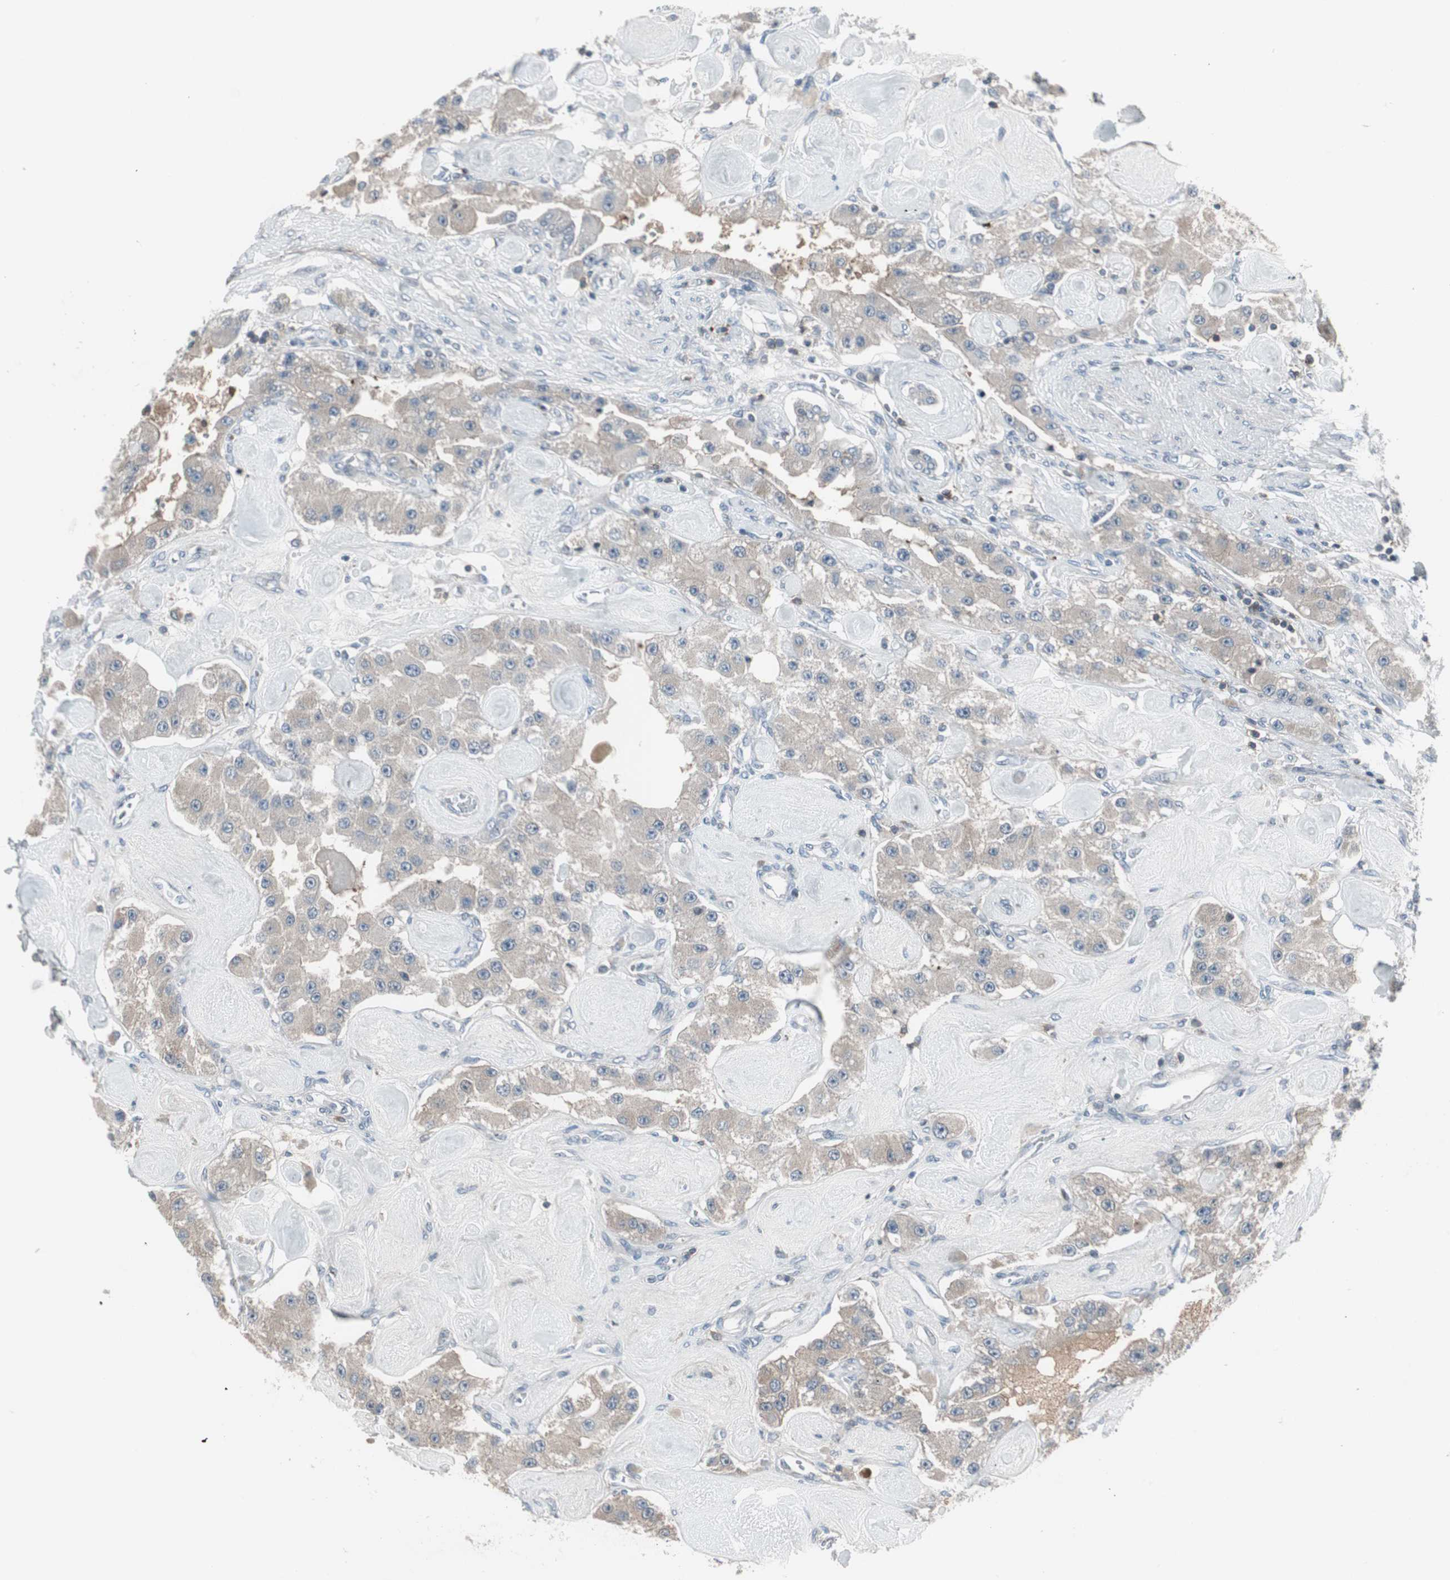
{"staining": {"intensity": "weak", "quantity": ">75%", "location": "cytoplasmic/membranous"}, "tissue": "carcinoid", "cell_type": "Tumor cells", "image_type": "cancer", "snomed": [{"axis": "morphology", "description": "Carcinoid, malignant, NOS"}, {"axis": "topography", "description": "Pancreas"}], "caption": "The image shows immunohistochemical staining of carcinoid. There is weak cytoplasmic/membranous staining is seen in approximately >75% of tumor cells. The staining was performed using DAB, with brown indicating positive protein expression. Nuclei are stained blue with hematoxylin.", "gene": "ZSCAN32", "patient": {"sex": "male", "age": 41}}